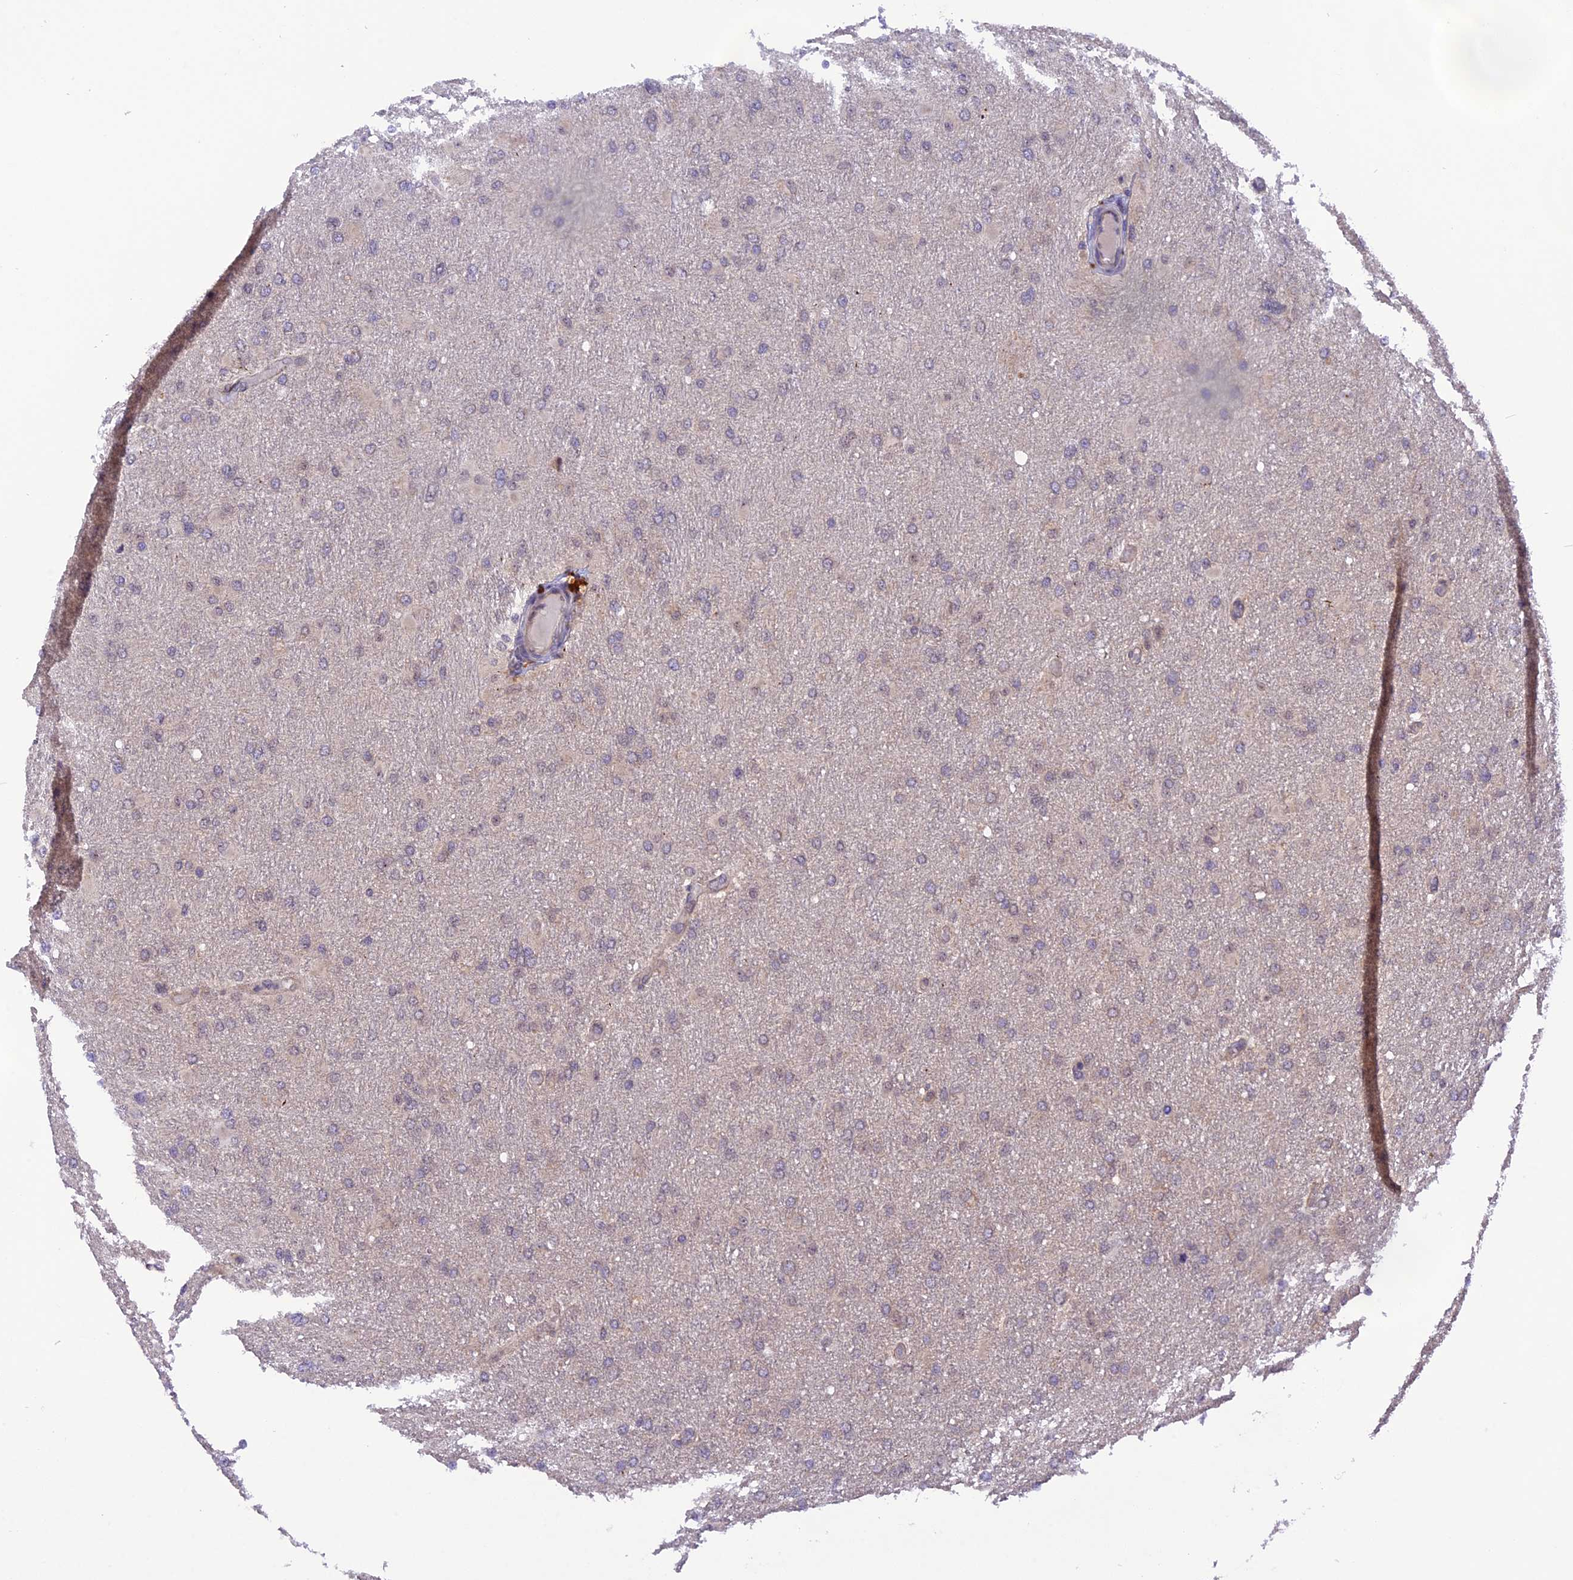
{"staining": {"intensity": "negative", "quantity": "none", "location": "none"}, "tissue": "glioma", "cell_type": "Tumor cells", "image_type": "cancer", "snomed": [{"axis": "morphology", "description": "Glioma, malignant, High grade"}, {"axis": "topography", "description": "Cerebral cortex"}], "caption": "IHC histopathology image of neoplastic tissue: human glioma stained with DAB reveals no significant protein positivity in tumor cells.", "gene": "SAMD4A", "patient": {"sex": "female", "age": 36}}